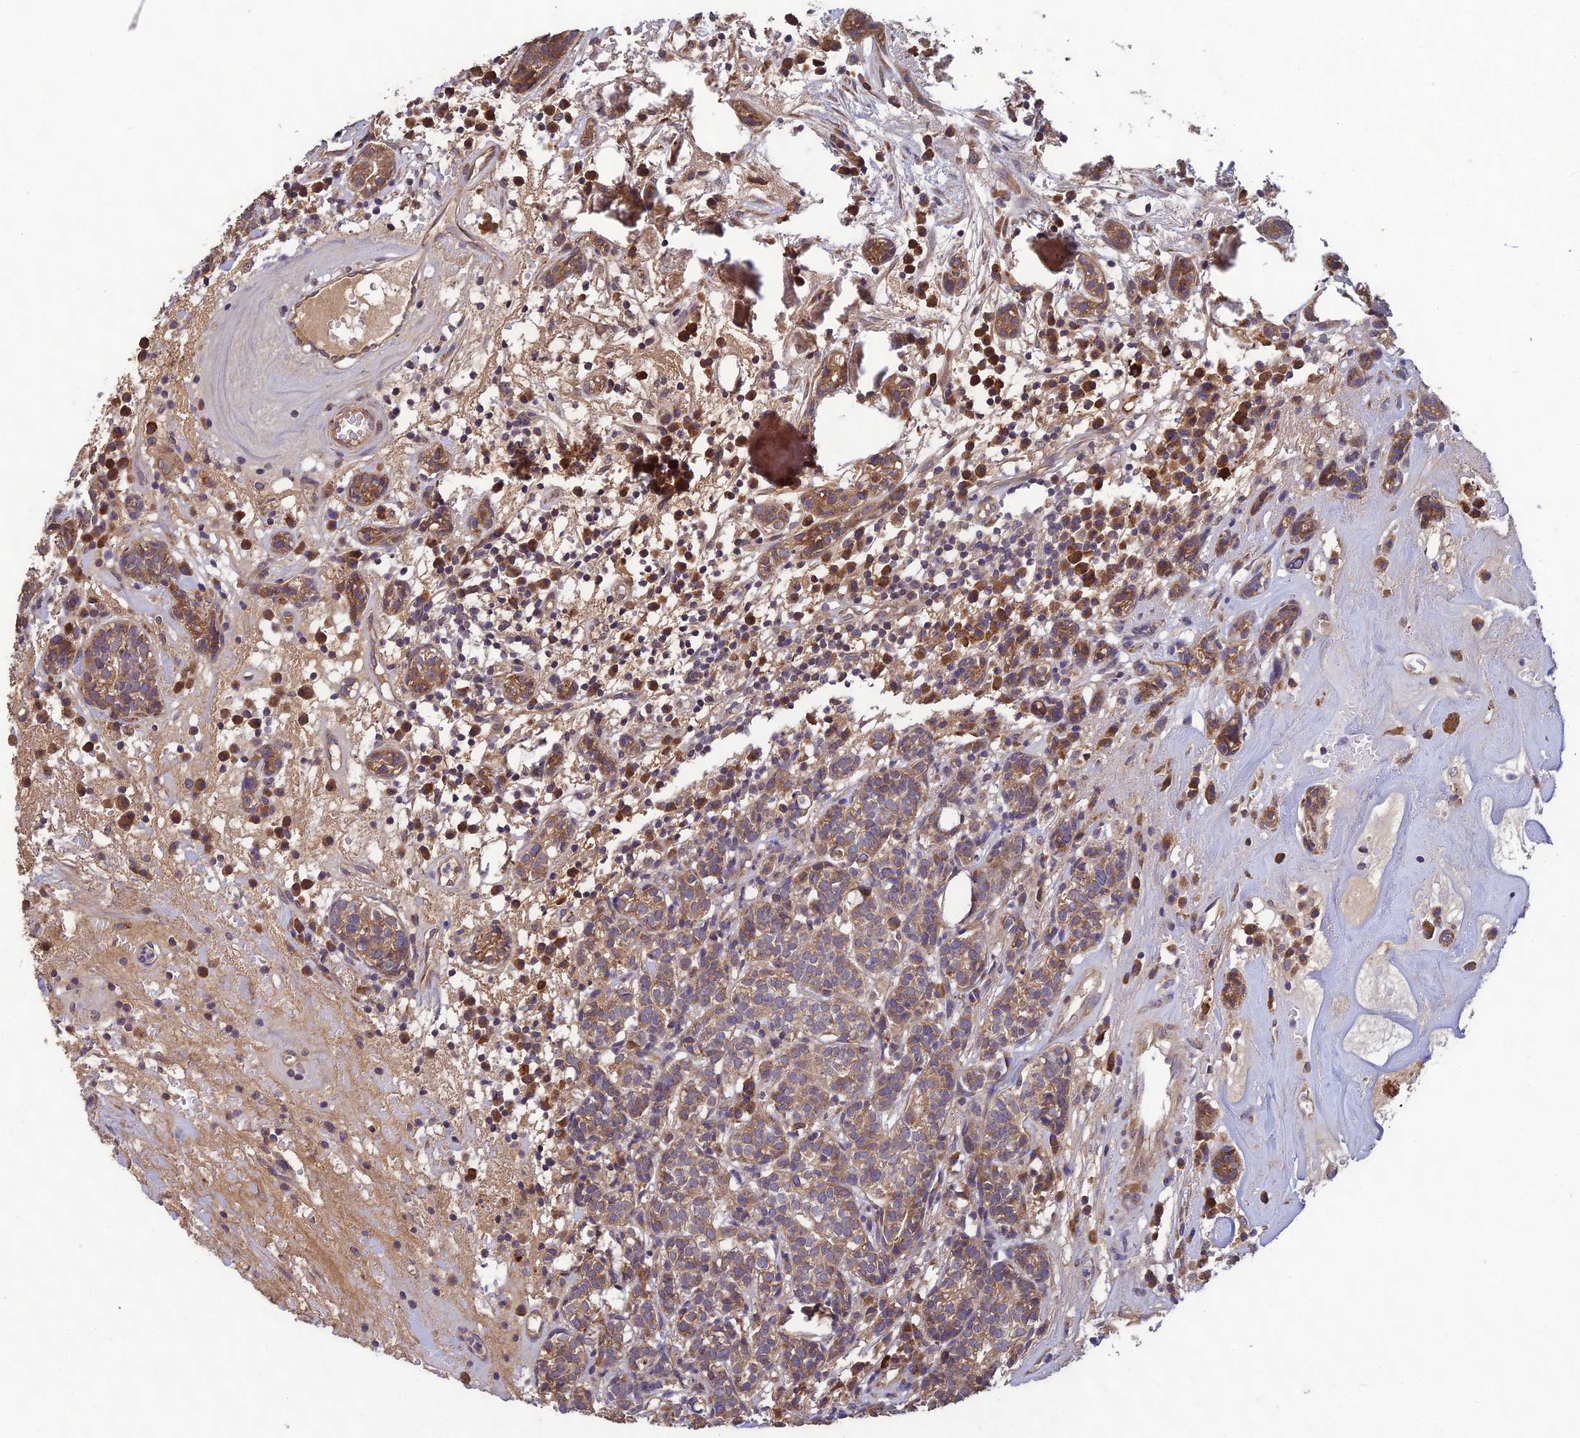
{"staining": {"intensity": "moderate", "quantity": ">75%", "location": "cytoplasmic/membranous"}, "tissue": "head and neck cancer", "cell_type": "Tumor cells", "image_type": "cancer", "snomed": [{"axis": "morphology", "description": "Adenocarcinoma, NOS"}, {"axis": "topography", "description": "Salivary gland"}, {"axis": "topography", "description": "Head-Neck"}], "caption": "Immunohistochemistry of head and neck cancer displays medium levels of moderate cytoplasmic/membranous staining in approximately >75% of tumor cells.", "gene": "MRNIP", "patient": {"sex": "female", "age": 65}}